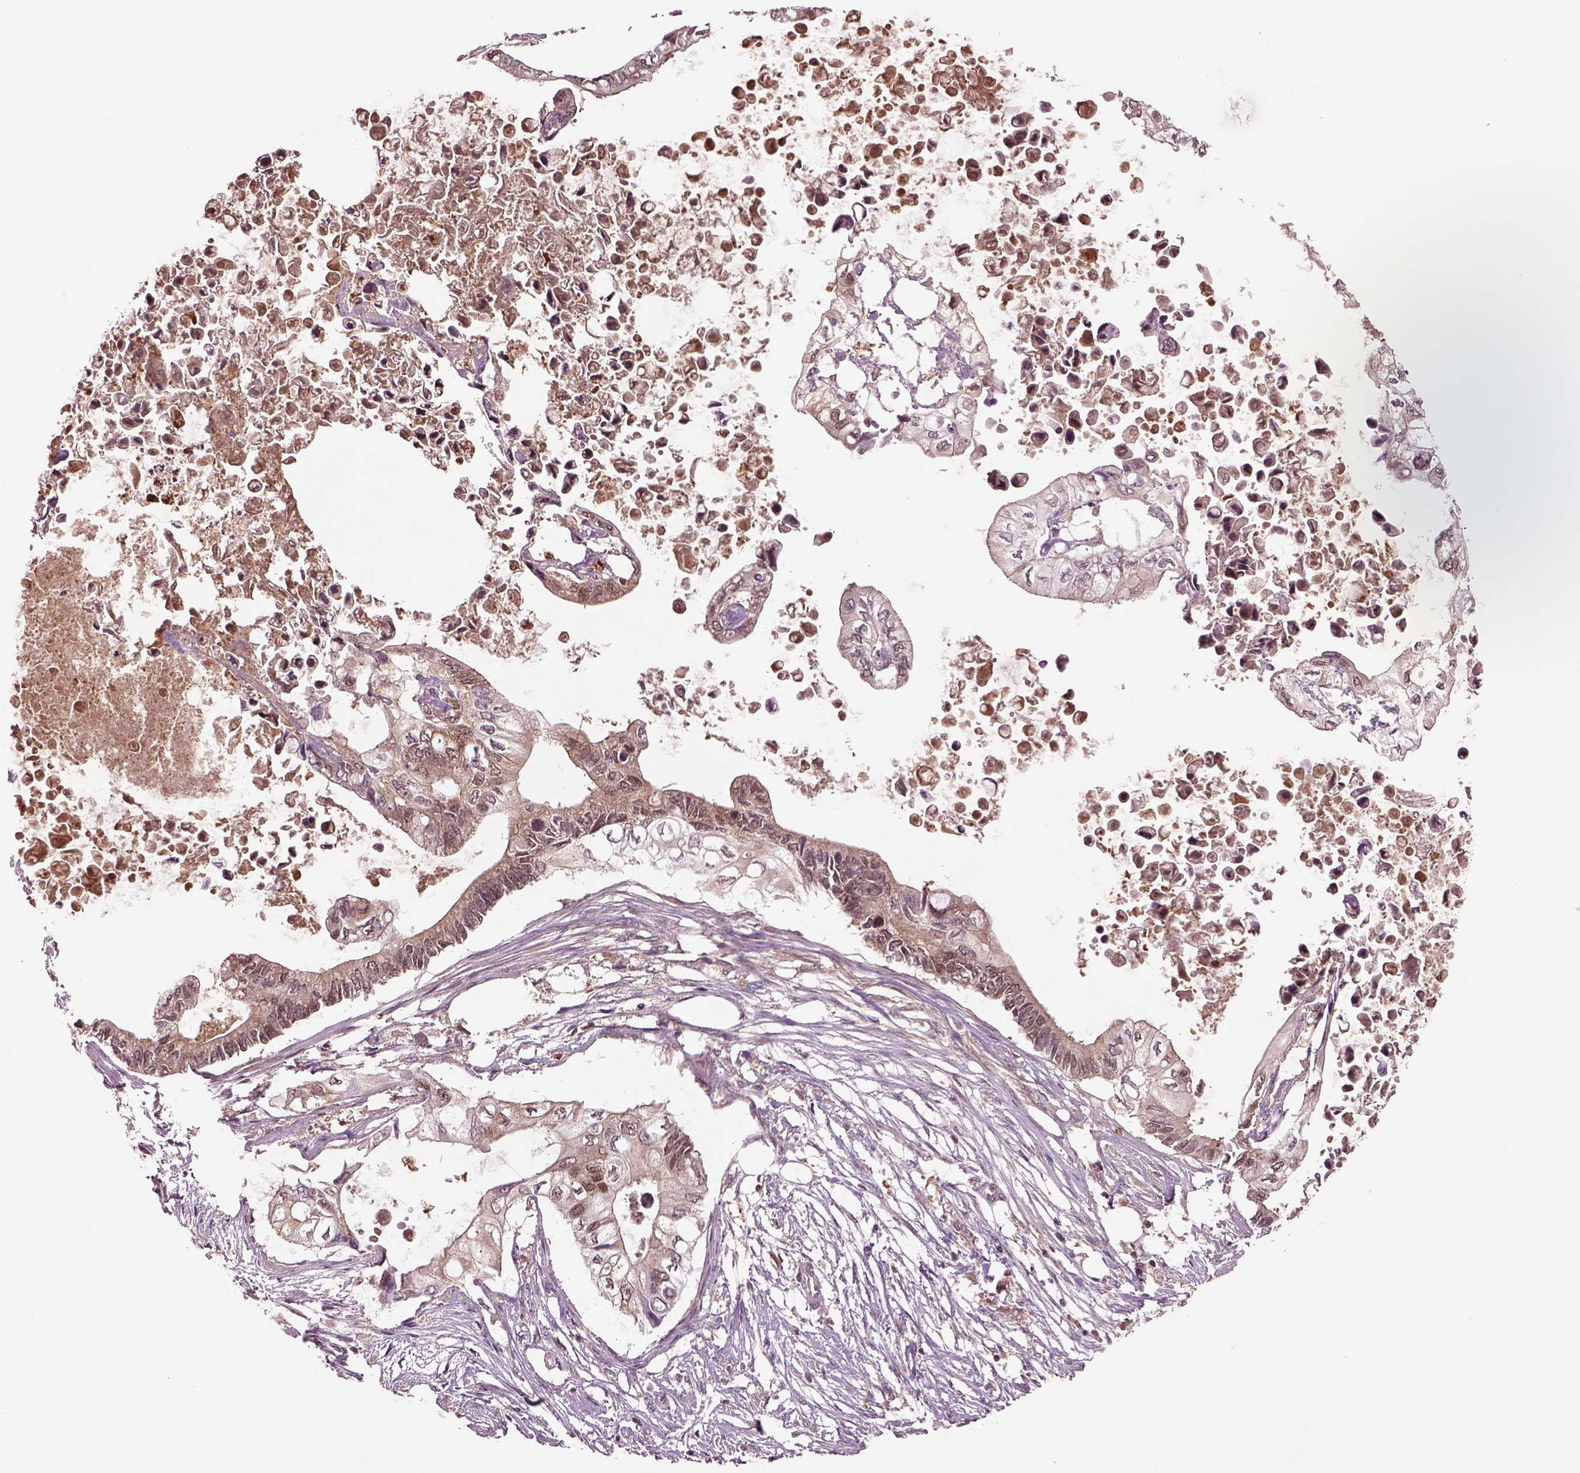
{"staining": {"intensity": "moderate", "quantity": ">75%", "location": "cytoplasmic/membranous"}, "tissue": "pancreatic cancer", "cell_type": "Tumor cells", "image_type": "cancer", "snomed": [{"axis": "morphology", "description": "Adenocarcinoma, NOS"}, {"axis": "topography", "description": "Pancreas"}], "caption": "Adenocarcinoma (pancreatic) stained with a protein marker shows moderate staining in tumor cells.", "gene": "MDP1", "patient": {"sex": "female", "age": 63}}